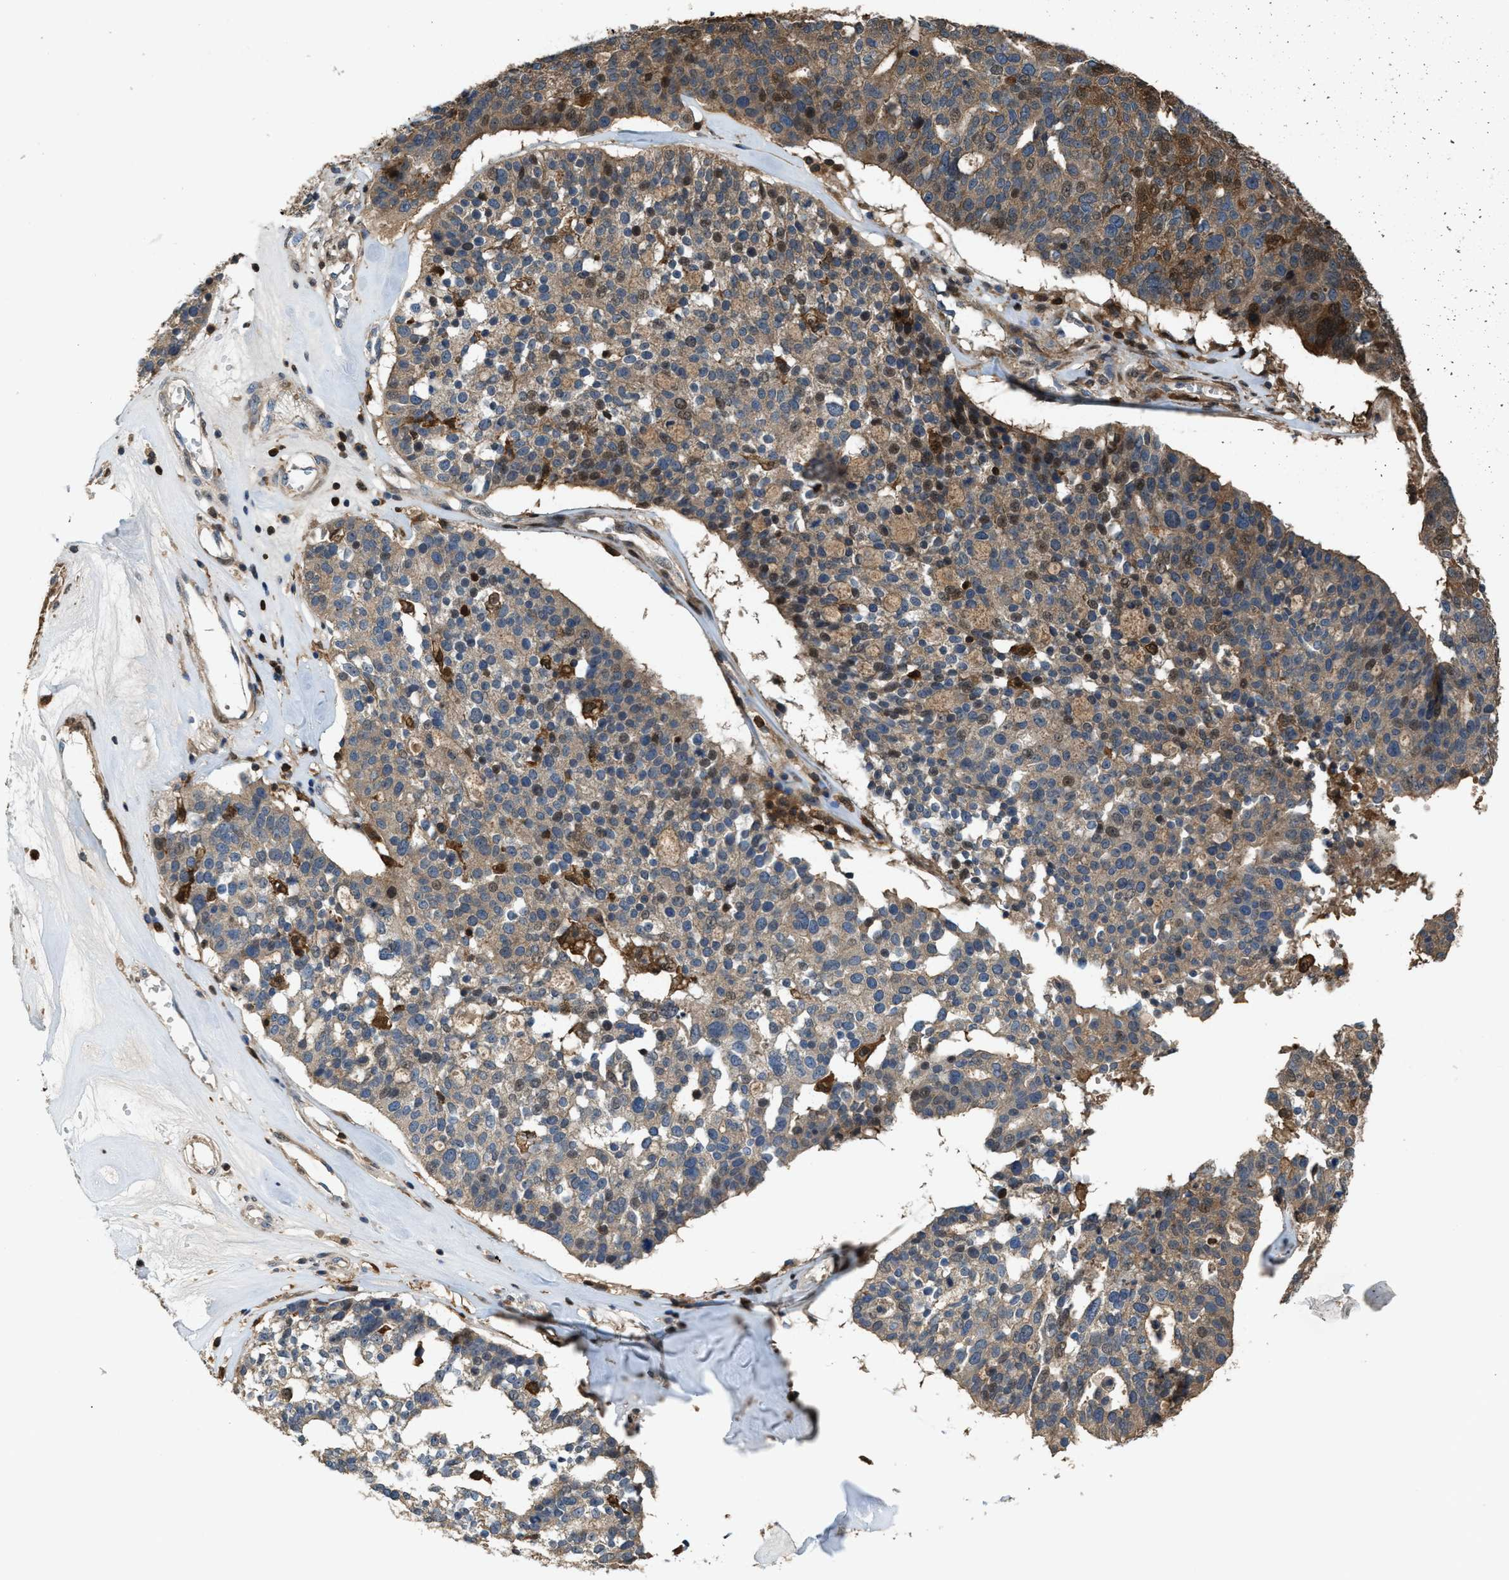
{"staining": {"intensity": "moderate", "quantity": ">75%", "location": "cytoplasmic/membranous"}, "tissue": "ovarian cancer", "cell_type": "Tumor cells", "image_type": "cancer", "snomed": [{"axis": "morphology", "description": "Cystadenocarcinoma, serous, NOS"}, {"axis": "topography", "description": "Ovary"}], "caption": "Ovarian cancer was stained to show a protein in brown. There is medium levels of moderate cytoplasmic/membranous positivity in about >75% of tumor cells.", "gene": "SERPINB5", "patient": {"sex": "female", "age": 59}}